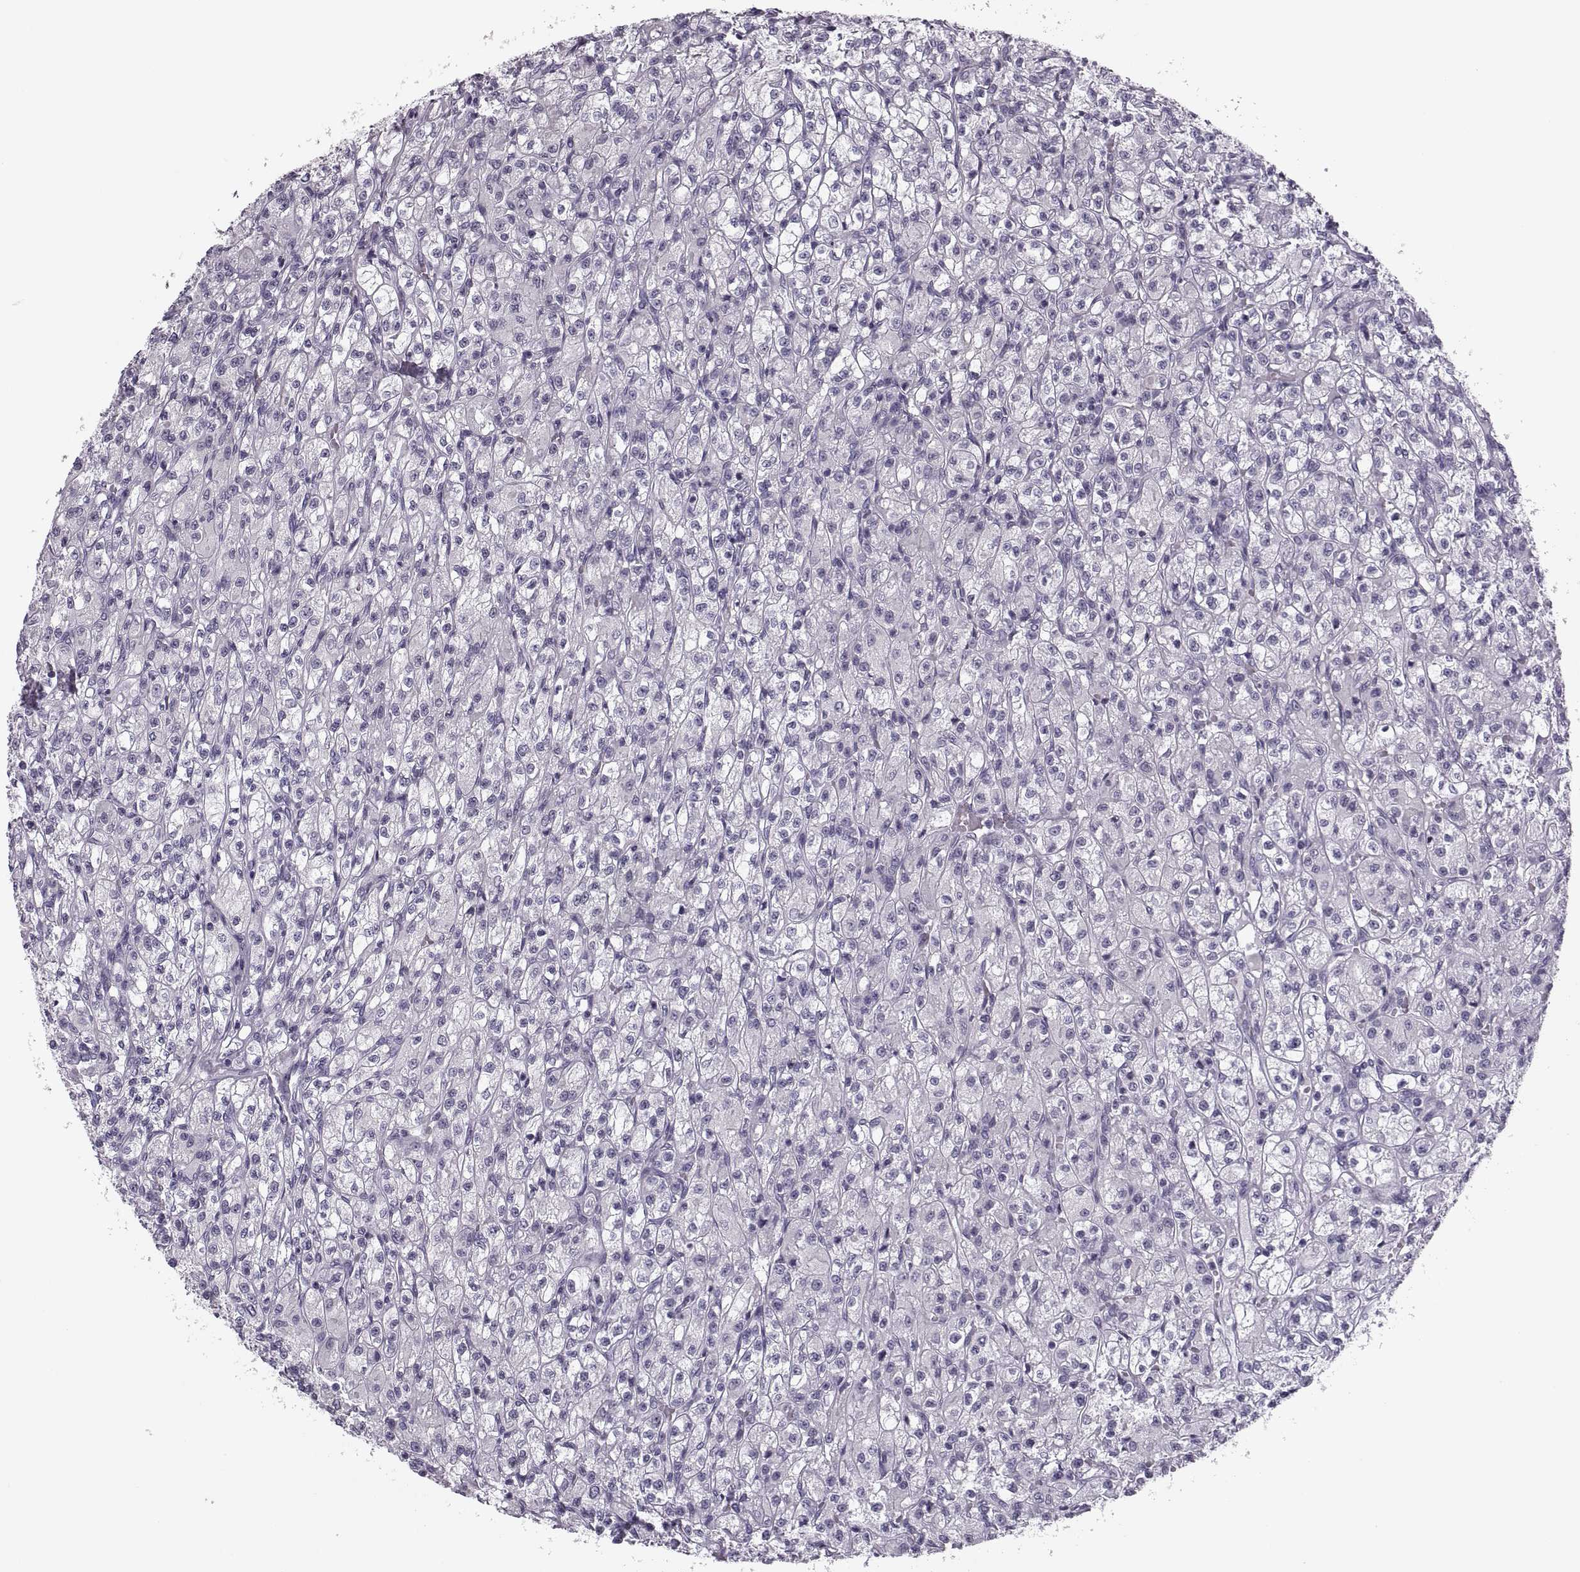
{"staining": {"intensity": "negative", "quantity": "none", "location": "none"}, "tissue": "renal cancer", "cell_type": "Tumor cells", "image_type": "cancer", "snomed": [{"axis": "morphology", "description": "Adenocarcinoma, NOS"}, {"axis": "topography", "description": "Kidney"}], "caption": "DAB immunohistochemical staining of renal cancer (adenocarcinoma) displays no significant positivity in tumor cells.", "gene": "PAGE5", "patient": {"sex": "female", "age": 70}}